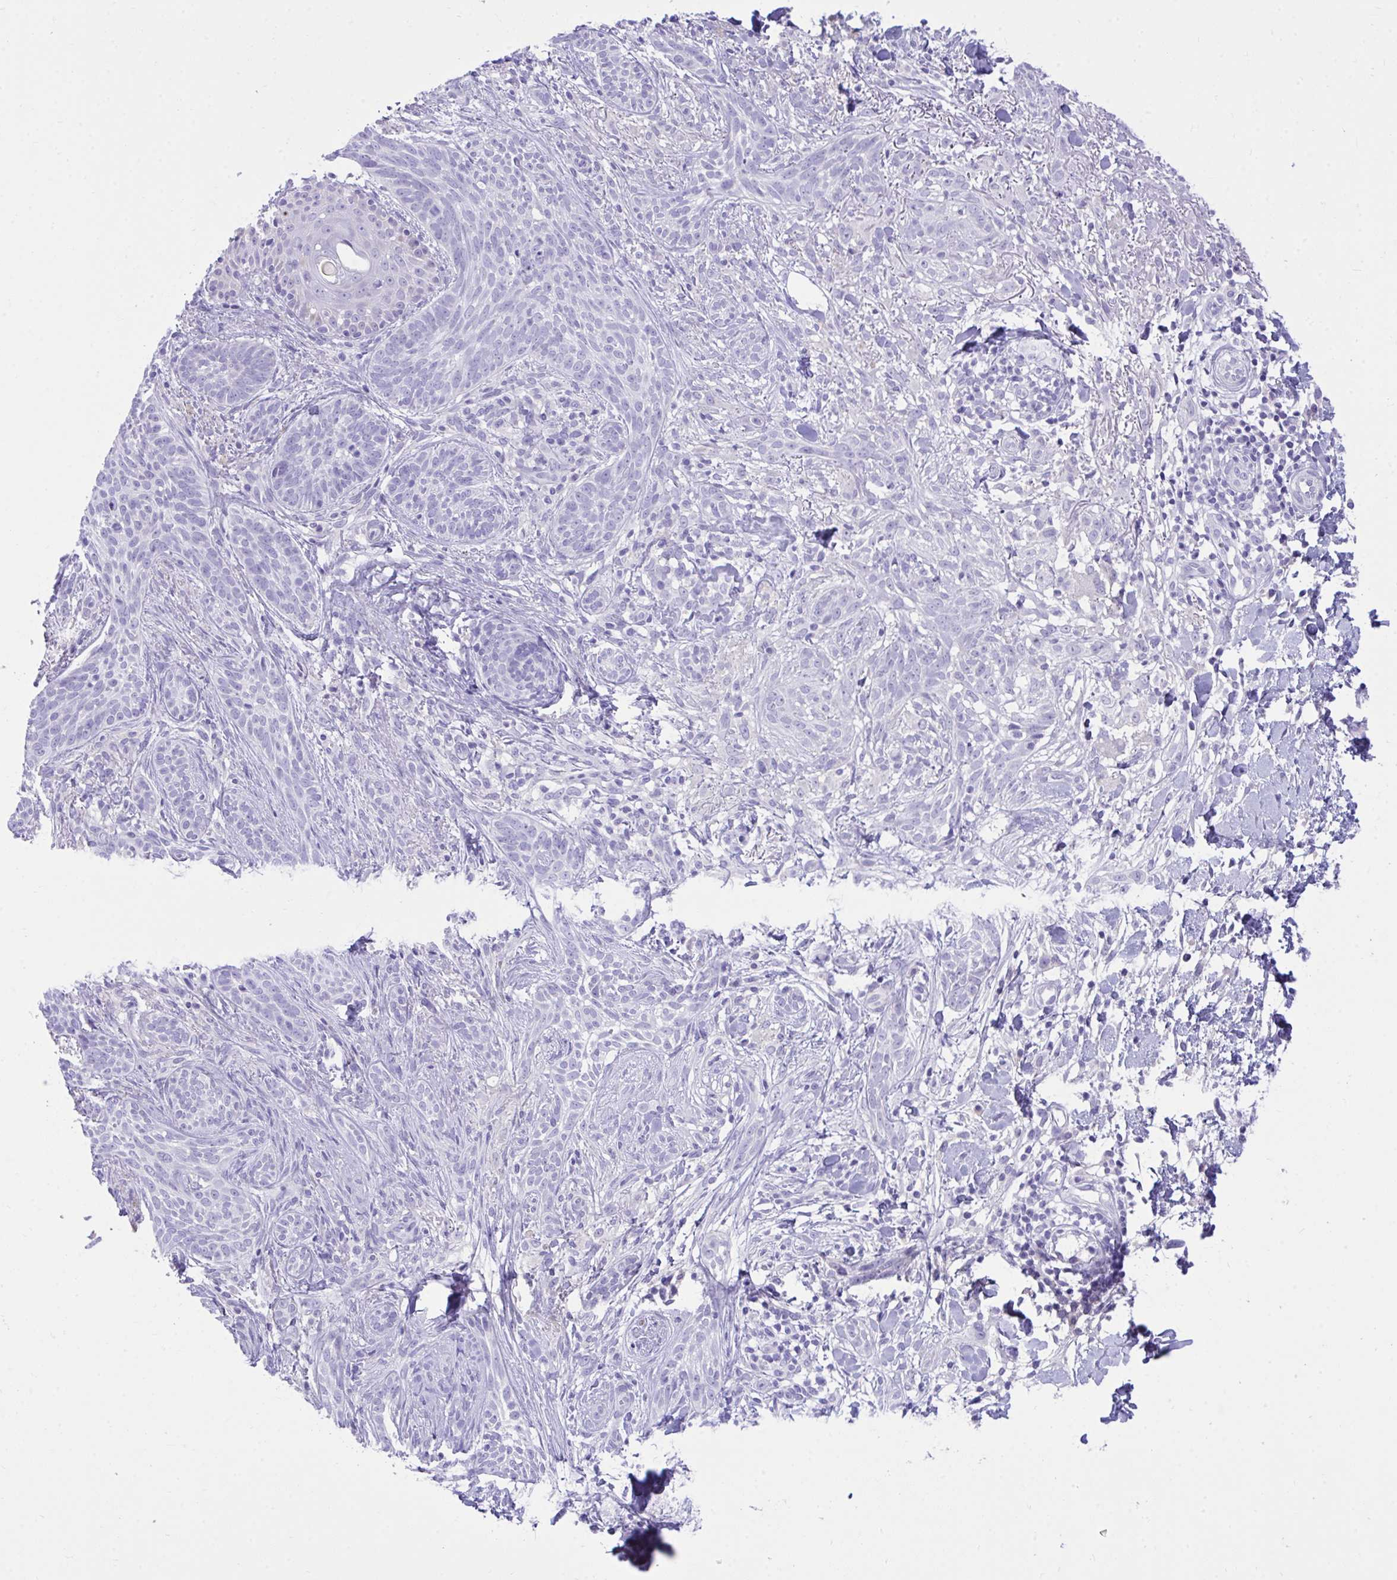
{"staining": {"intensity": "negative", "quantity": "none", "location": "none"}, "tissue": "skin cancer", "cell_type": "Tumor cells", "image_type": "cancer", "snomed": [{"axis": "morphology", "description": "Basal cell carcinoma"}, {"axis": "topography", "description": "Skin"}], "caption": "This is a image of immunohistochemistry staining of basal cell carcinoma (skin), which shows no staining in tumor cells.", "gene": "PLEKHH1", "patient": {"sex": "male", "age": 75}}